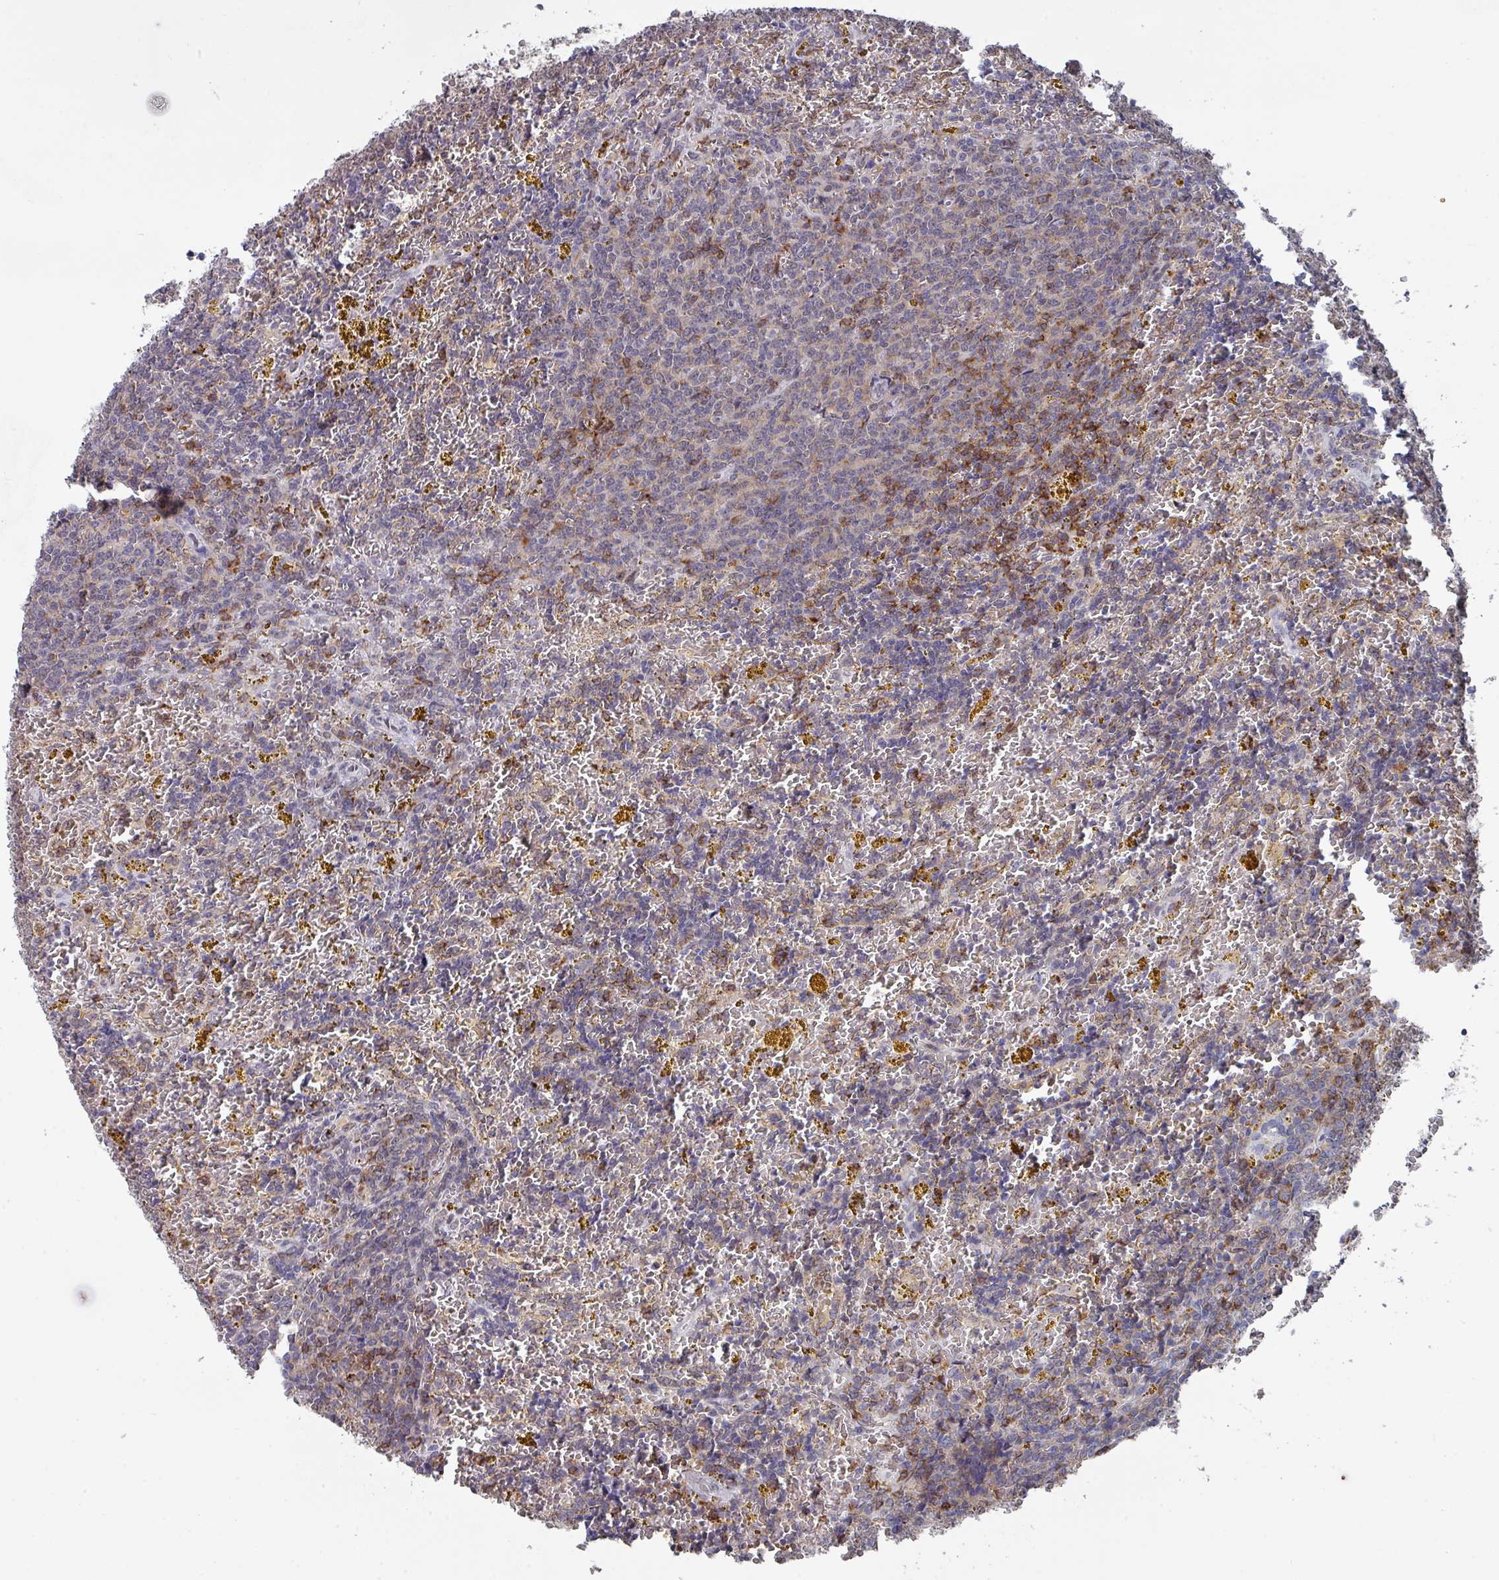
{"staining": {"intensity": "negative", "quantity": "none", "location": "none"}, "tissue": "lymphoma", "cell_type": "Tumor cells", "image_type": "cancer", "snomed": [{"axis": "morphology", "description": "Malignant lymphoma, non-Hodgkin's type, Low grade"}, {"axis": "topography", "description": "Spleen"}, {"axis": "topography", "description": "Lymph node"}], "caption": "Immunohistochemical staining of human lymphoma reveals no significant staining in tumor cells.", "gene": "RASAL3", "patient": {"sex": "female", "age": 66}}